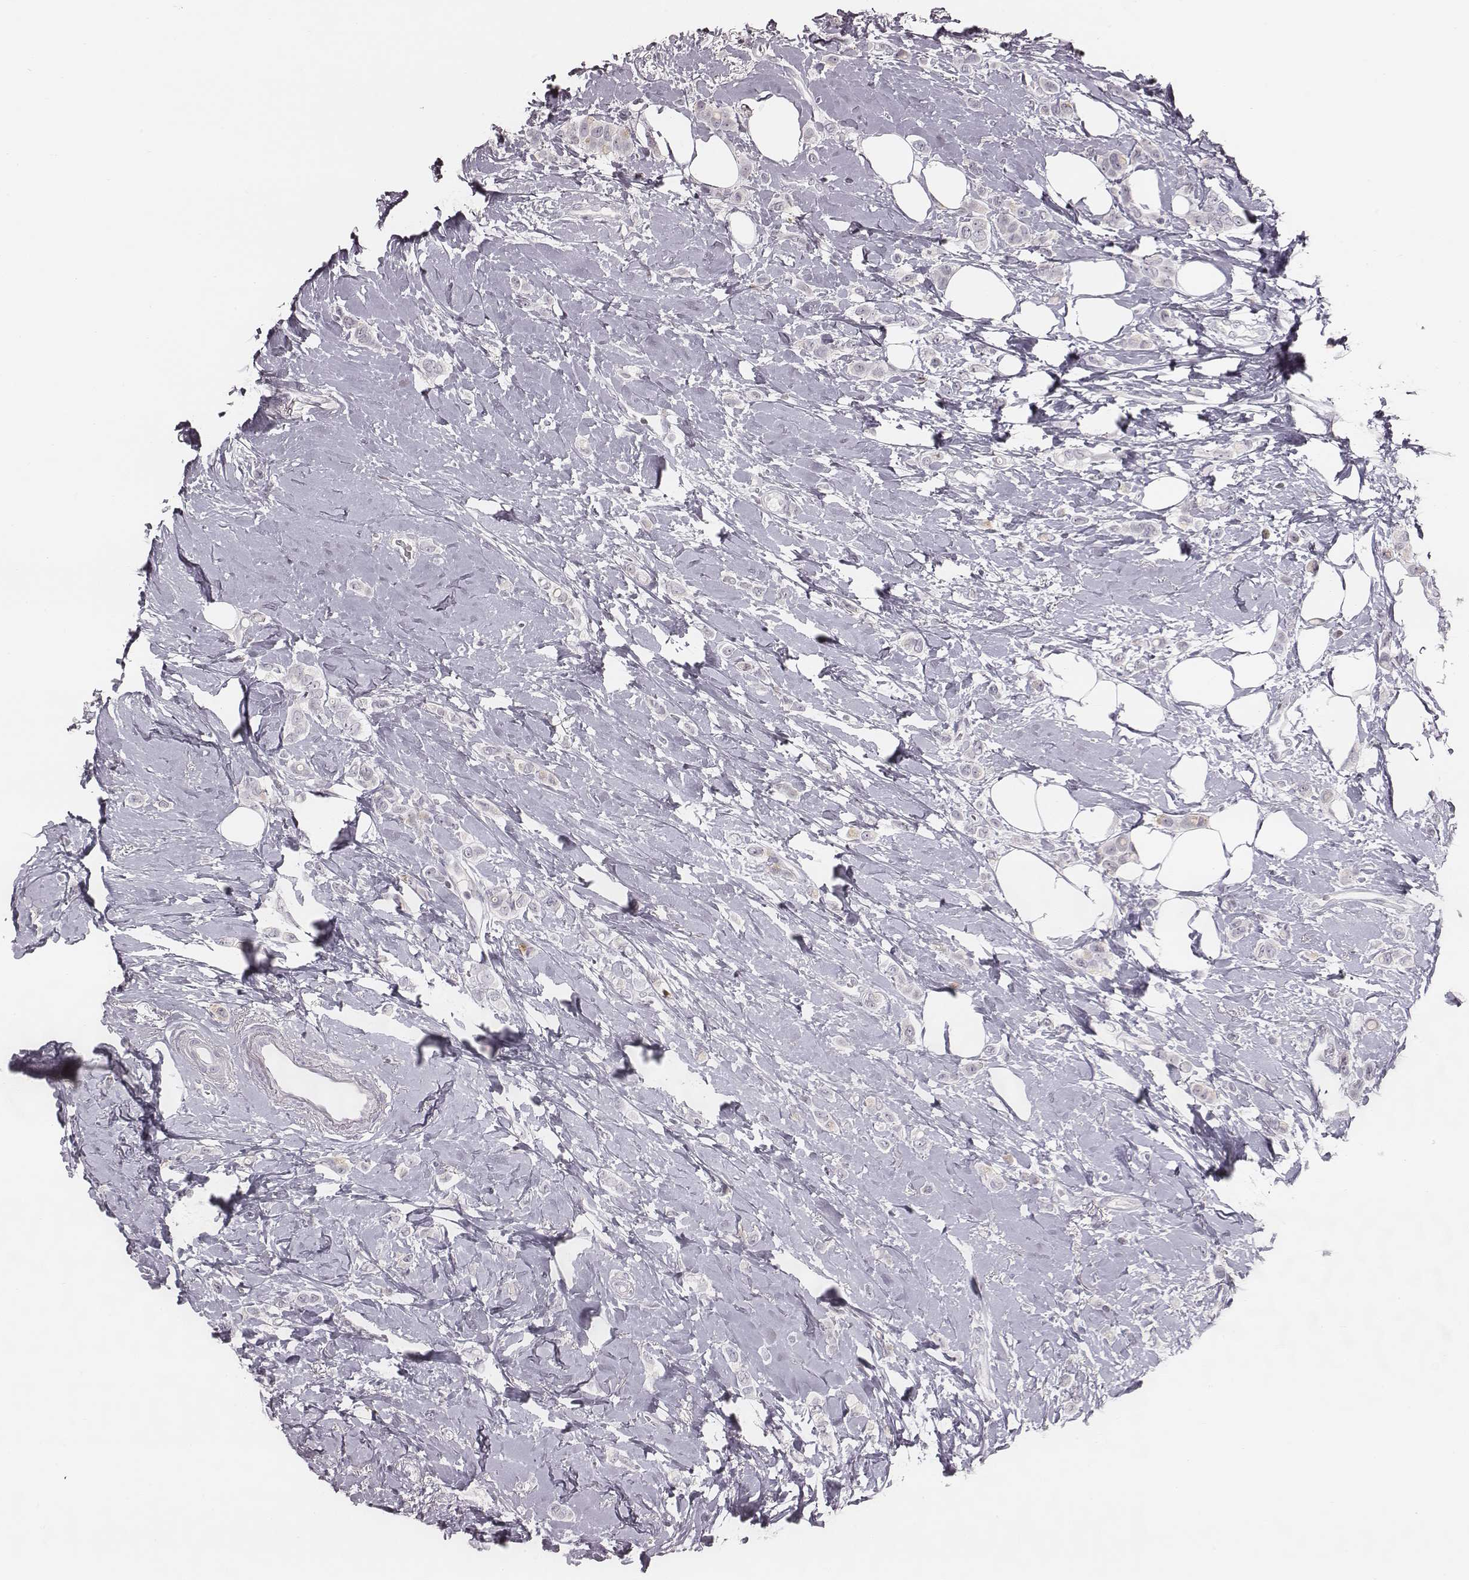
{"staining": {"intensity": "negative", "quantity": "none", "location": "none"}, "tissue": "breast cancer", "cell_type": "Tumor cells", "image_type": "cancer", "snomed": [{"axis": "morphology", "description": "Lobular carcinoma"}, {"axis": "topography", "description": "Breast"}], "caption": "This is an IHC histopathology image of breast cancer (lobular carcinoma). There is no staining in tumor cells.", "gene": "NDC1", "patient": {"sex": "female", "age": 66}}